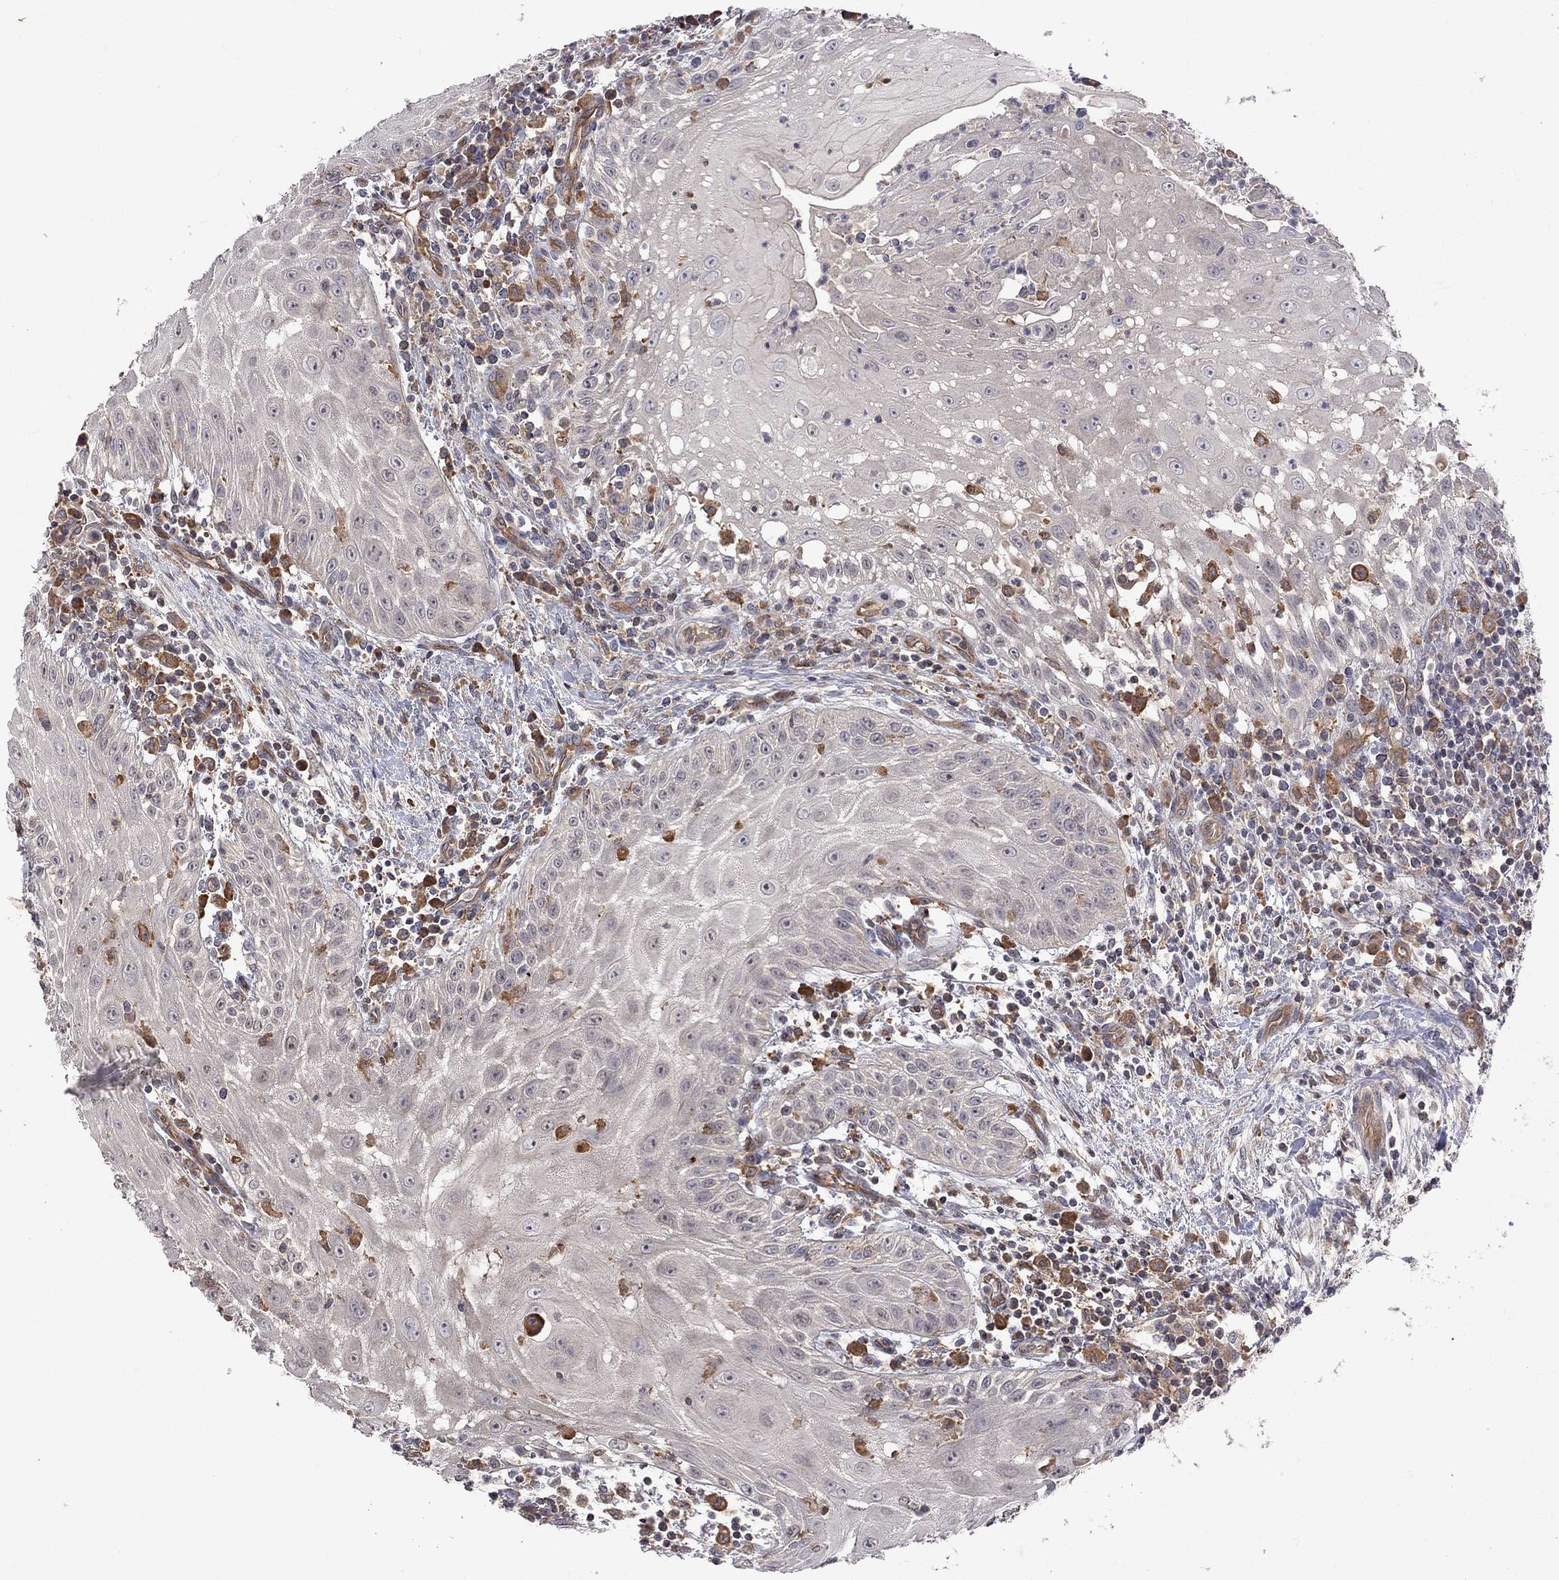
{"staining": {"intensity": "negative", "quantity": "none", "location": "none"}, "tissue": "head and neck cancer", "cell_type": "Tumor cells", "image_type": "cancer", "snomed": [{"axis": "morphology", "description": "Squamous cell carcinoma, NOS"}, {"axis": "topography", "description": "Oral tissue"}, {"axis": "topography", "description": "Head-Neck"}], "caption": "Squamous cell carcinoma (head and neck) was stained to show a protein in brown. There is no significant staining in tumor cells.", "gene": "ABI3", "patient": {"sex": "male", "age": 58}}